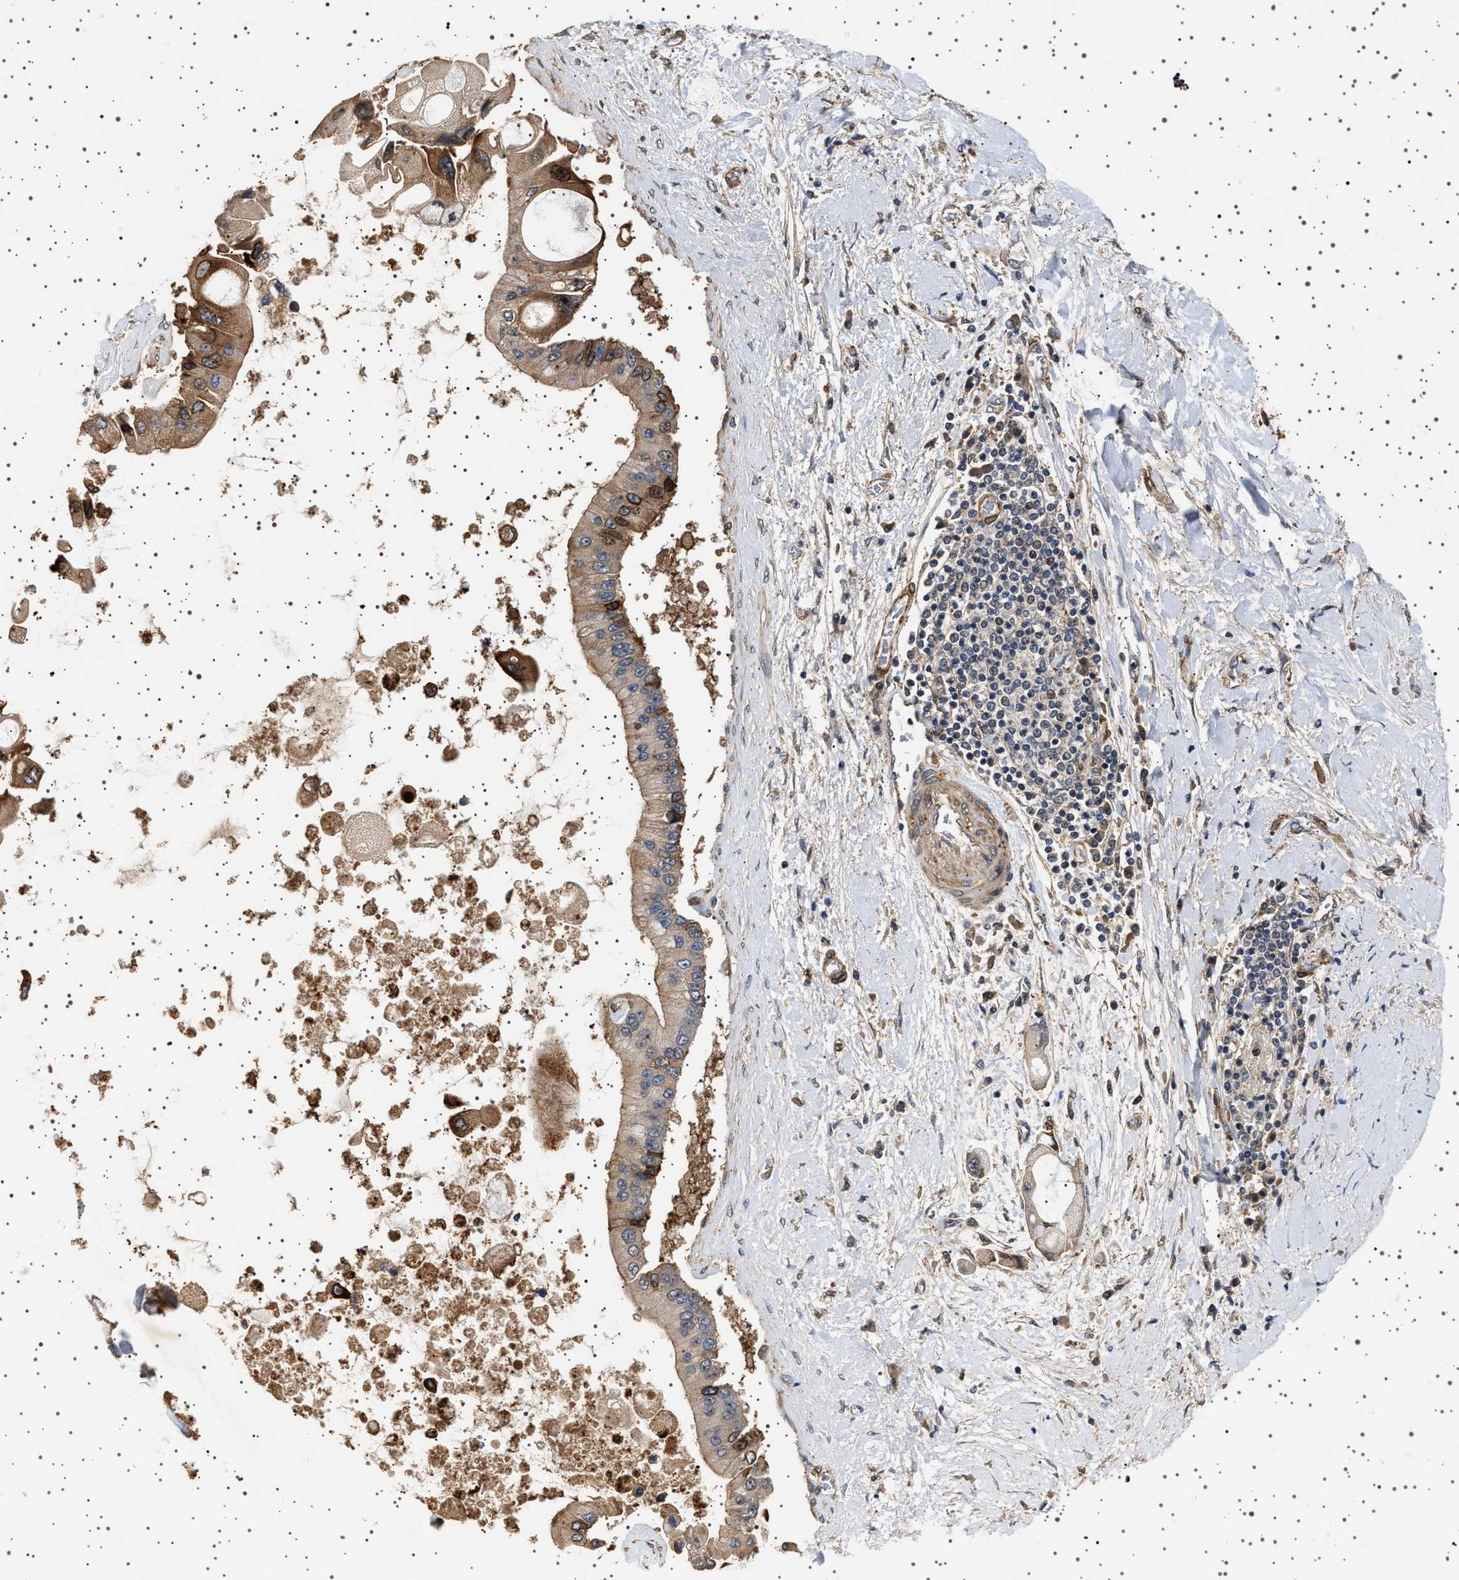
{"staining": {"intensity": "weak", "quantity": ">75%", "location": "cytoplasmic/membranous"}, "tissue": "liver cancer", "cell_type": "Tumor cells", "image_type": "cancer", "snomed": [{"axis": "morphology", "description": "Cholangiocarcinoma"}, {"axis": "topography", "description": "Liver"}], "caption": "The image displays immunohistochemical staining of liver cancer (cholangiocarcinoma). There is weak cytoplasmic/membranous positivity is identified in approximately >75% of tumor cells.", "gene": "GUCY1B1", "patient": {"sex": "male", "age": 50}}